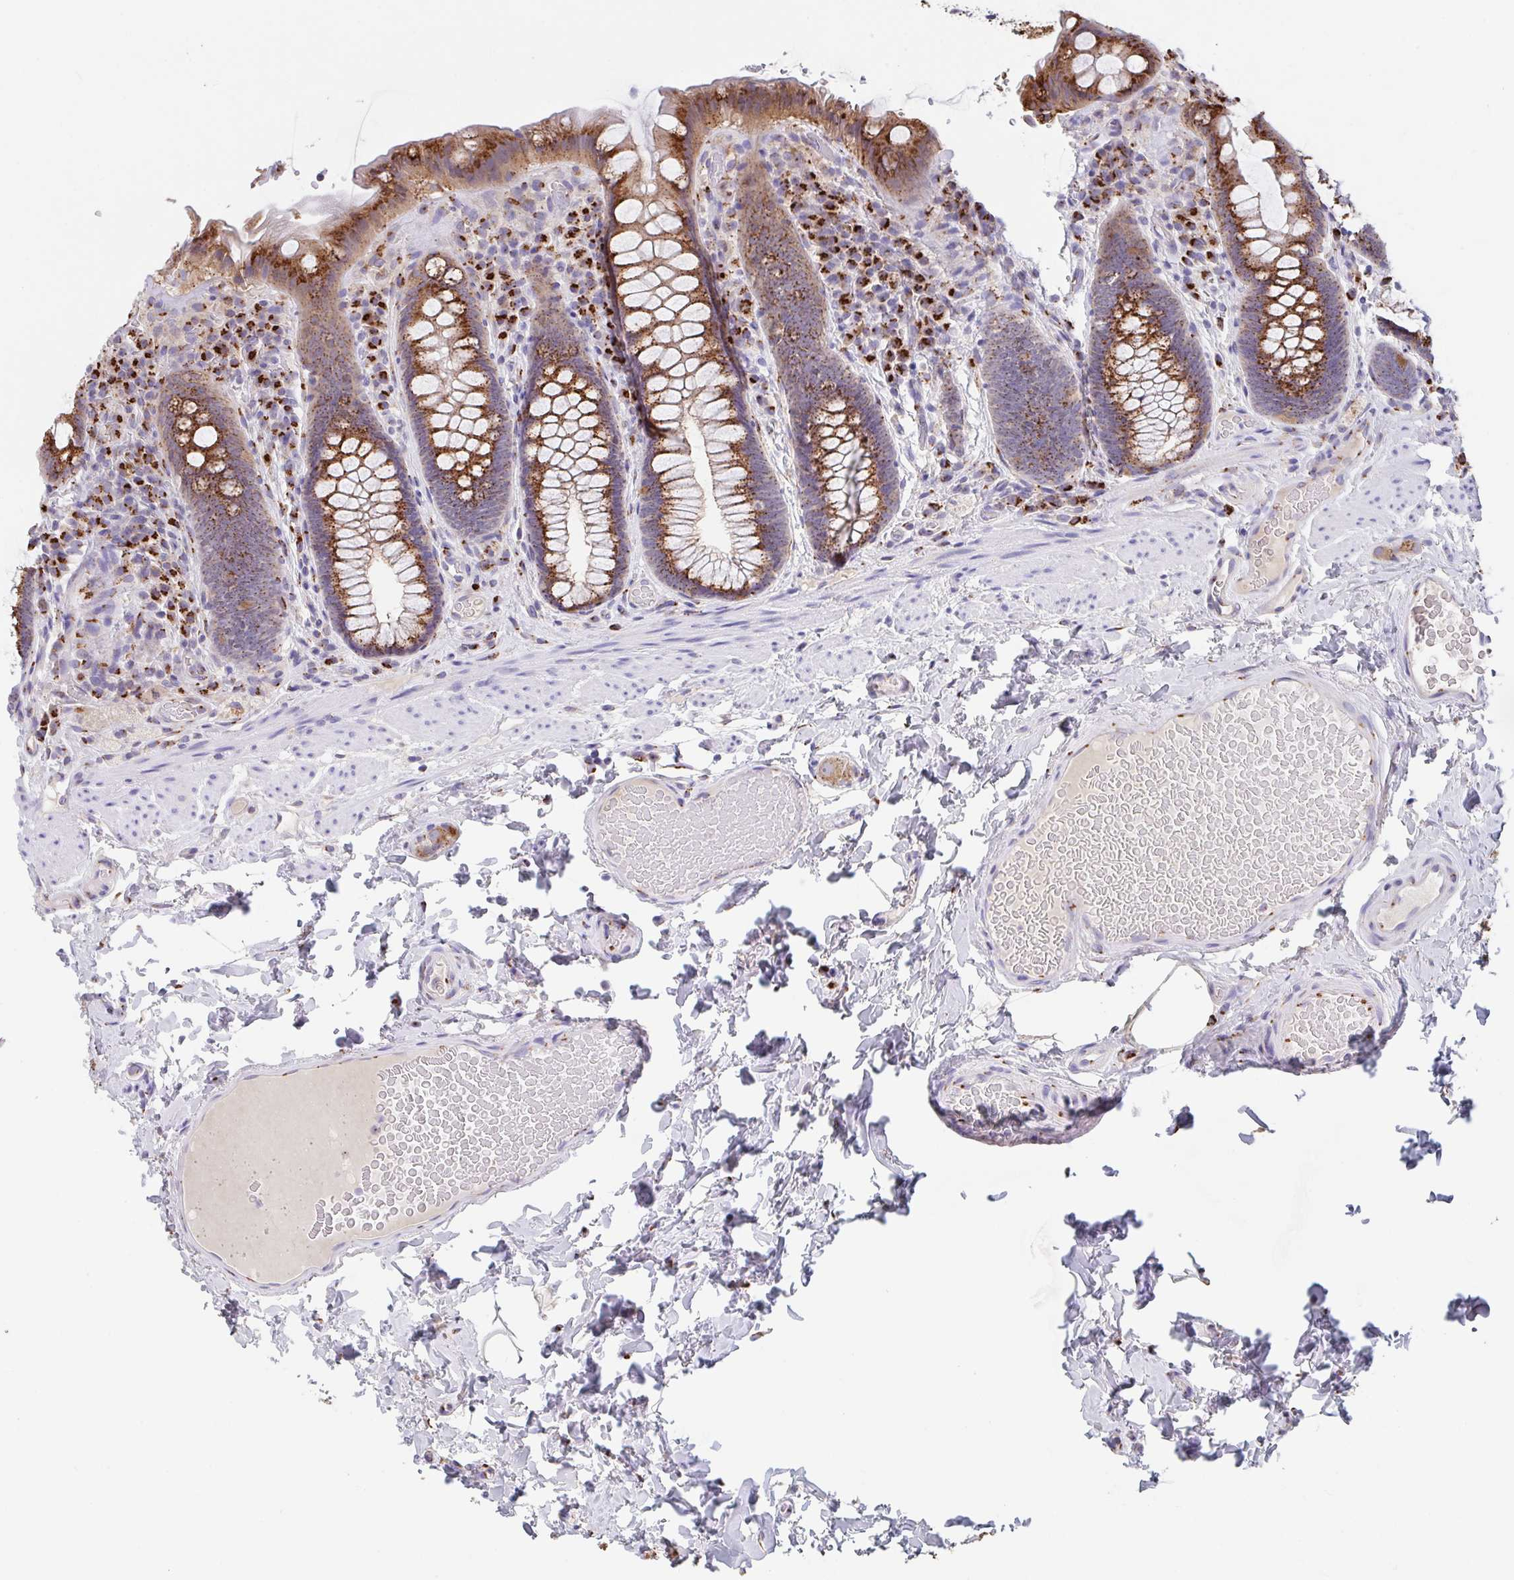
{"staining": {"intensity": "strong", "quantity": ">75%", "location": "cytoplasmic/membranous"}, "tissue": "rectum", "cell_type": "Glandular cells", "image_type": "normal", "snomed": [{"axis": "morphology", "description": "Normal tissue, NOS"}, {"axis": "topography", "description": "Rectum"}], "caption": "Strong cytoplasmic/membranous expression for a protein is present in approximately >75% of glandular cells of benign rectum using IHC.", "gene": "PROSER3", "patient": {"sex": "female", "age": 69}}